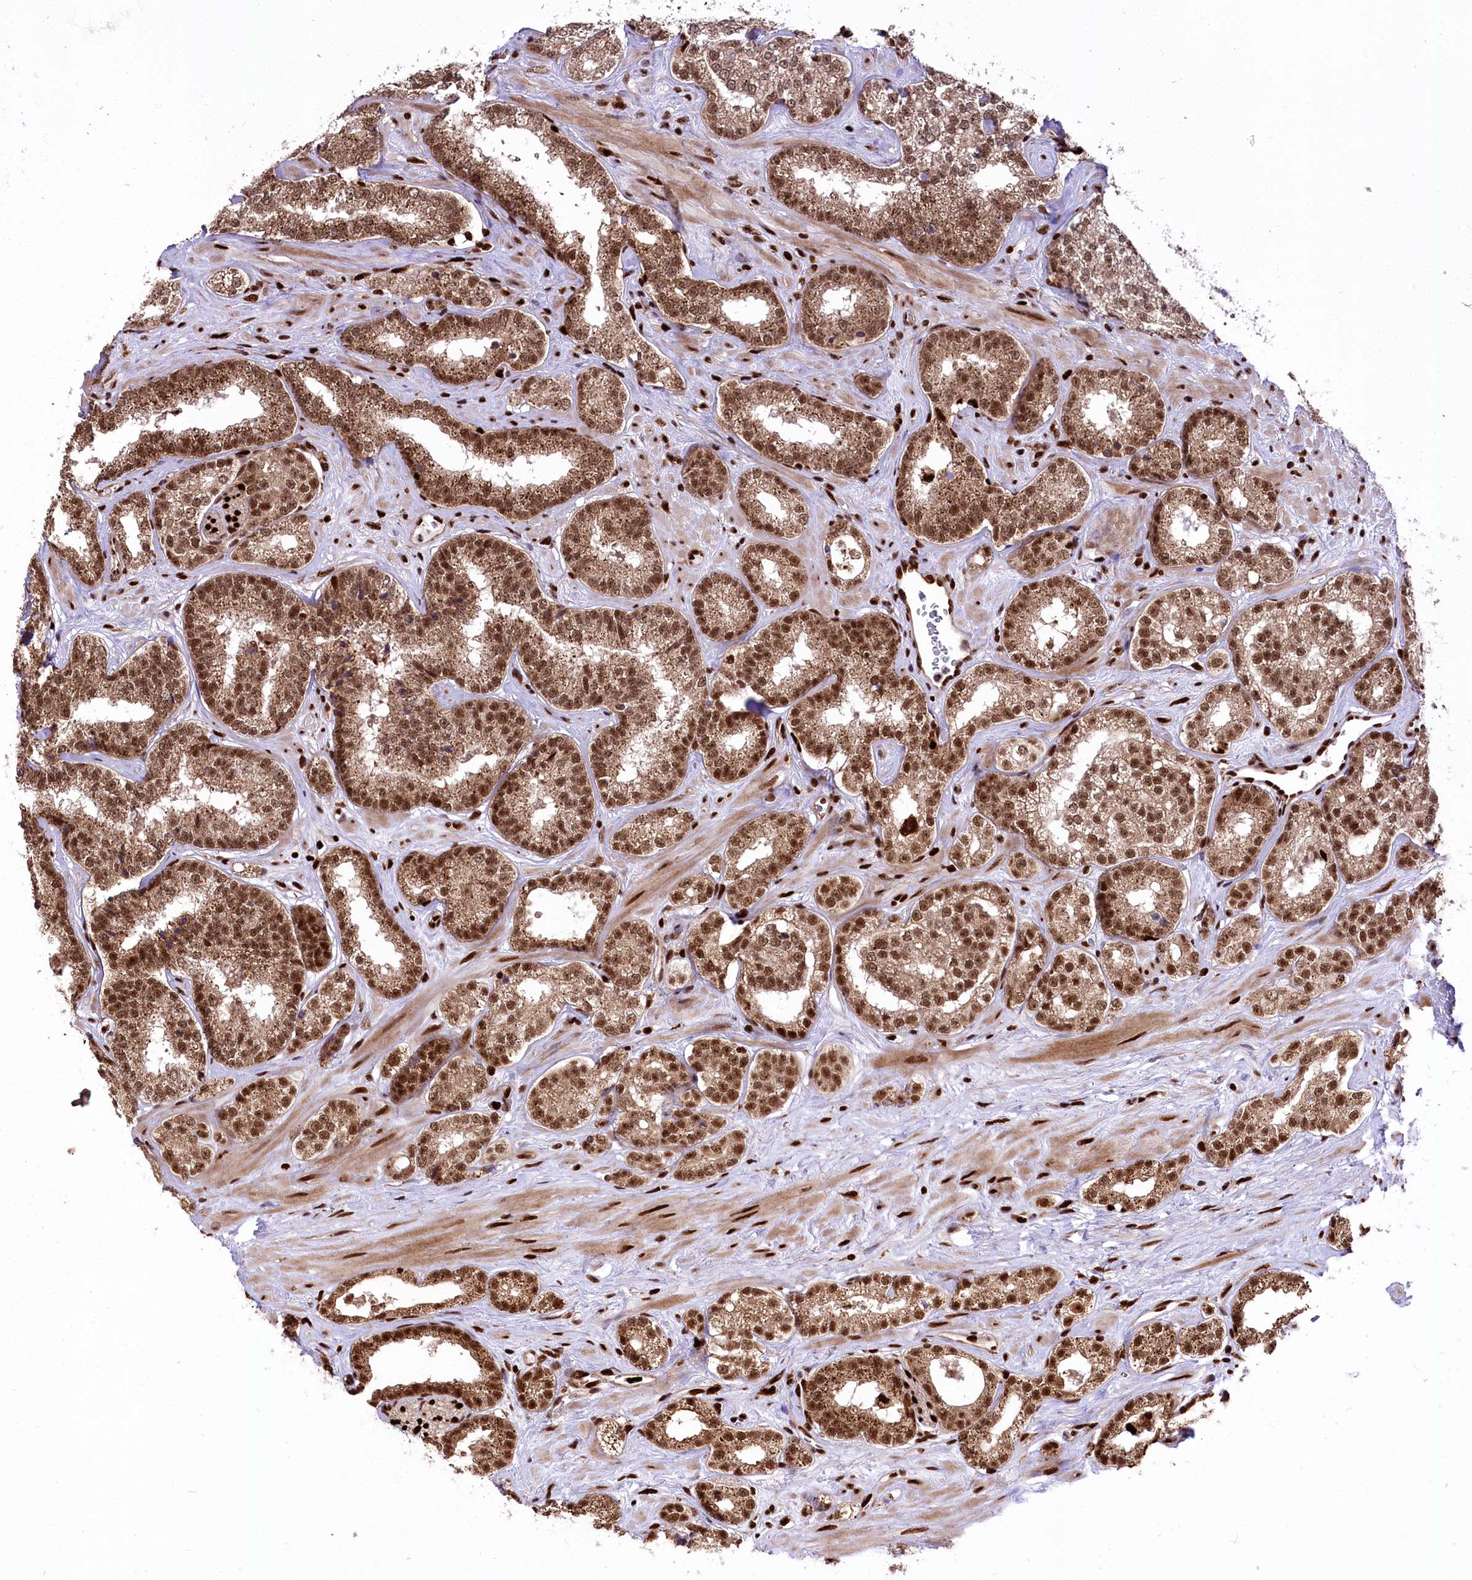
{"staining": {"intensity": "moderate", "quantity": ">75%", "location": "cytoplasmic/membranous,nuclear"}, "tissue": "prostate cancer", "cell_type": "Tumor cells", "image_type": "cancer", "snomed": [{"axis": "morphology", "description": "Normal tissue, NOS"}, {"axis": "morphology", "description": "Adenocarcinoma, High grade"}, {"axis": "topography", "description": "Prostate"}], "caption": "Immunohistochemistry (IHC) photomicrograph of prostate cancer (high-grade adenocarcinoma) stained for a protein (brown), which shows medium levels of moderate cytoplasmic/membranous and nuclear expression in approximately >75% of tumor cells.", "gene": "FIGN", "patient": {"sex": "male", "age": 83}}